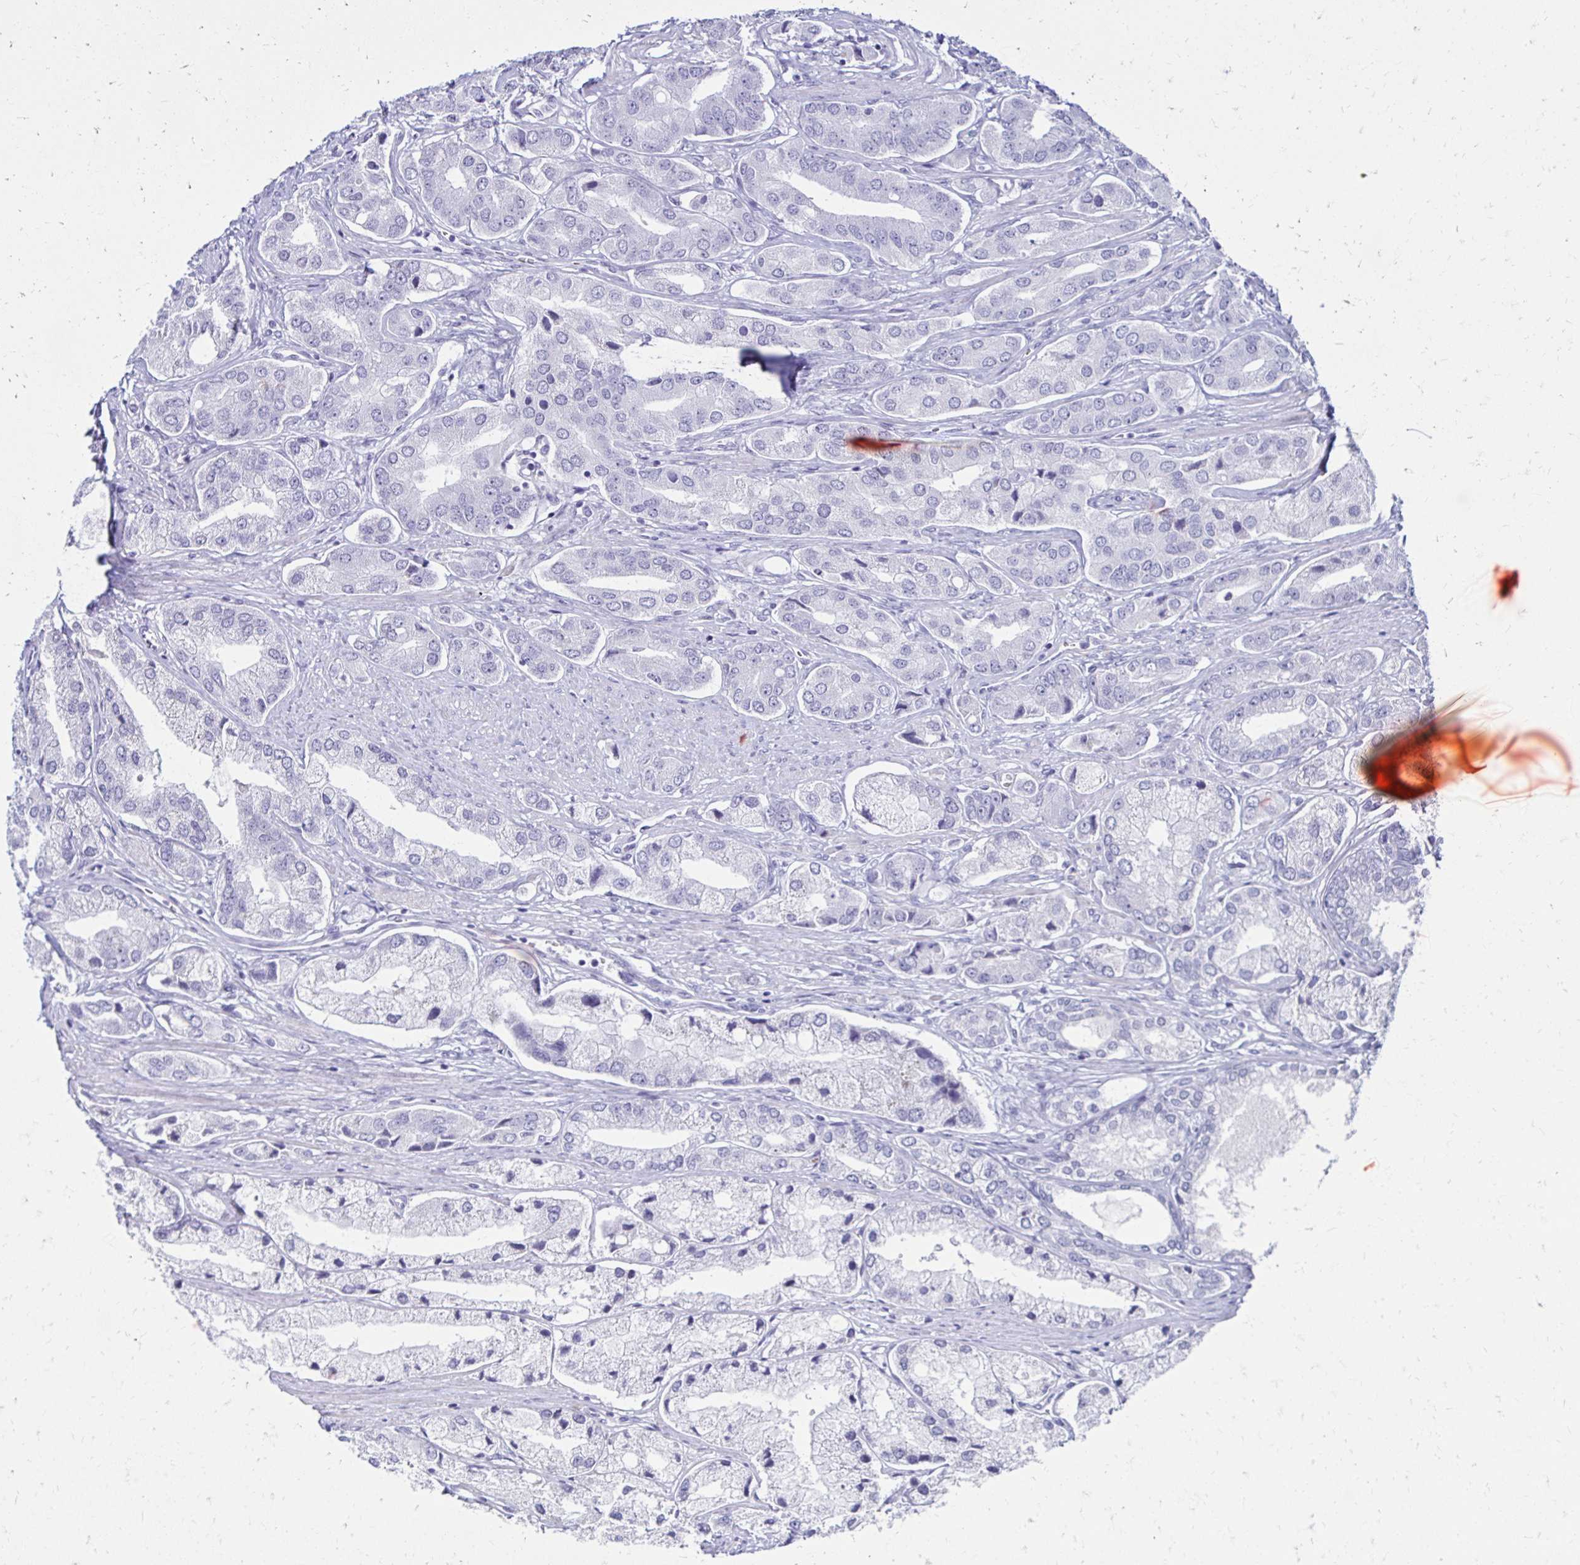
{"staining": {"intensity": "negative", "quantity": "none", "location": "none"}, "tissue": "prostate cancer", "cell_type": "Tumor cells", "image_type": "cancer", "snomed": [{"axis": "morphology", "description": "Adenocarcinoma, Low grade"}, {"axis": "topography", "description": "Prostate"}], "caption": "Tumor cells show no significant staining in prostate cancer.", "gene": "CST5", "patient": {"sex": "male", "age": 69}}